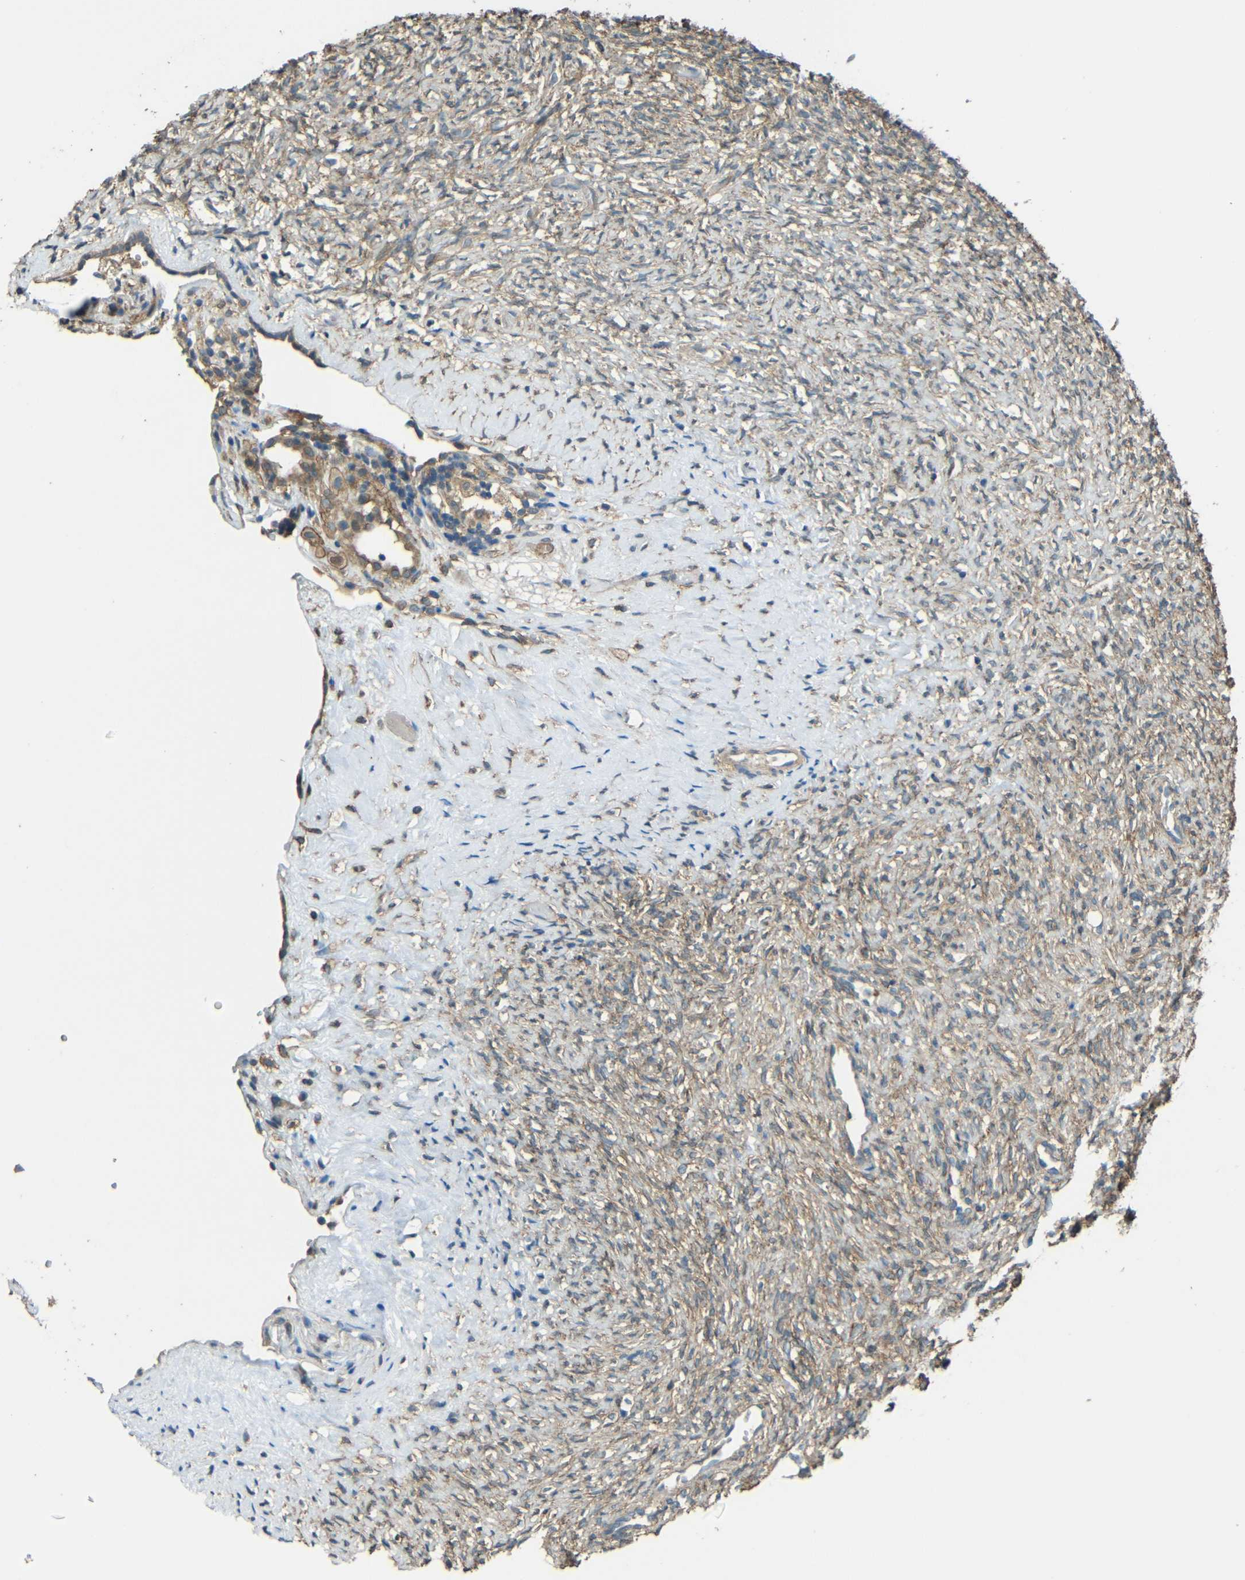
{"staining": {"intensity": "moderate", "quantity": "25%-75%", "location": "cytoplasmic/membranous"}, "tissue": "ovary", "cell_type": "Ovarian stroma cells", "image_type": "normal", "snomed": [{"axis": "morphology", "description": "Normal tissue, NOS"}, {"axis": "topography", "description": "Ovary"}], "caption": "Ovary stained with DAB immunohistochemistry exhibits medium levels of moderate cytoplasmic/membranous staining in about 25%-75% of ovarian stroma cells. Nuclei are stained in blue.", "gene": "ACACA", "patient": {"sex": "female", "age": 35}}